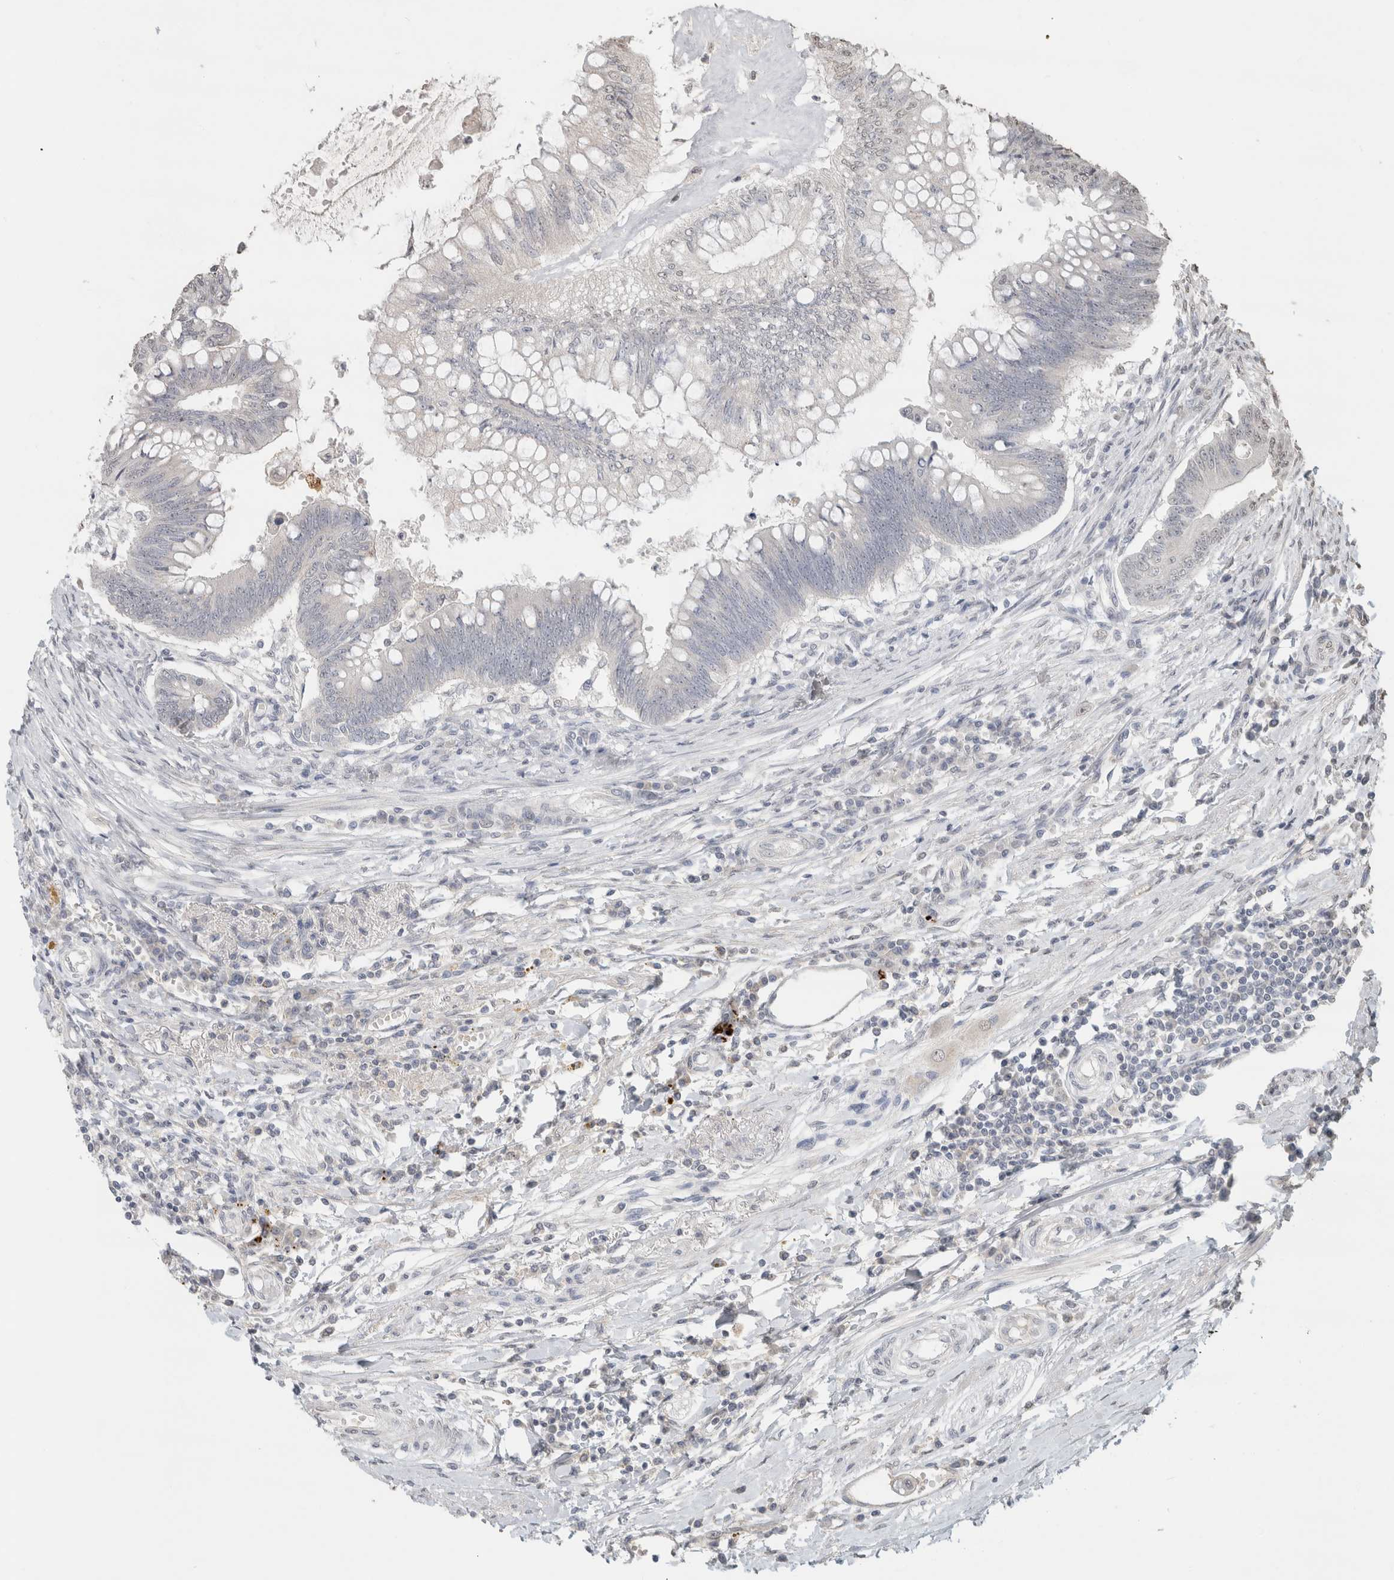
{"staining": {"intensity": "negative", "quantity": "none", "location": "none"}, "tissue": "colorectal cancer", "cell_type": "Tumor cells", "image_type": "cancer", "snomed": [{"axis": "morphology", "description": "Adenoma, NOS"}, {"axis": "morphology", "description": "Adenocarcinoma, NOS"}, {"axis": "topography", "description": "Colon"}], "caption": "Immunohistochemistry (IHC) histopathology image of human colorectal cancer (adenocarcinoma) stained for a protein (brown), which exhibits no staining in tumor cells.", "gene": "FAM3A", "patient": {"sex": "male", "age": 79}}